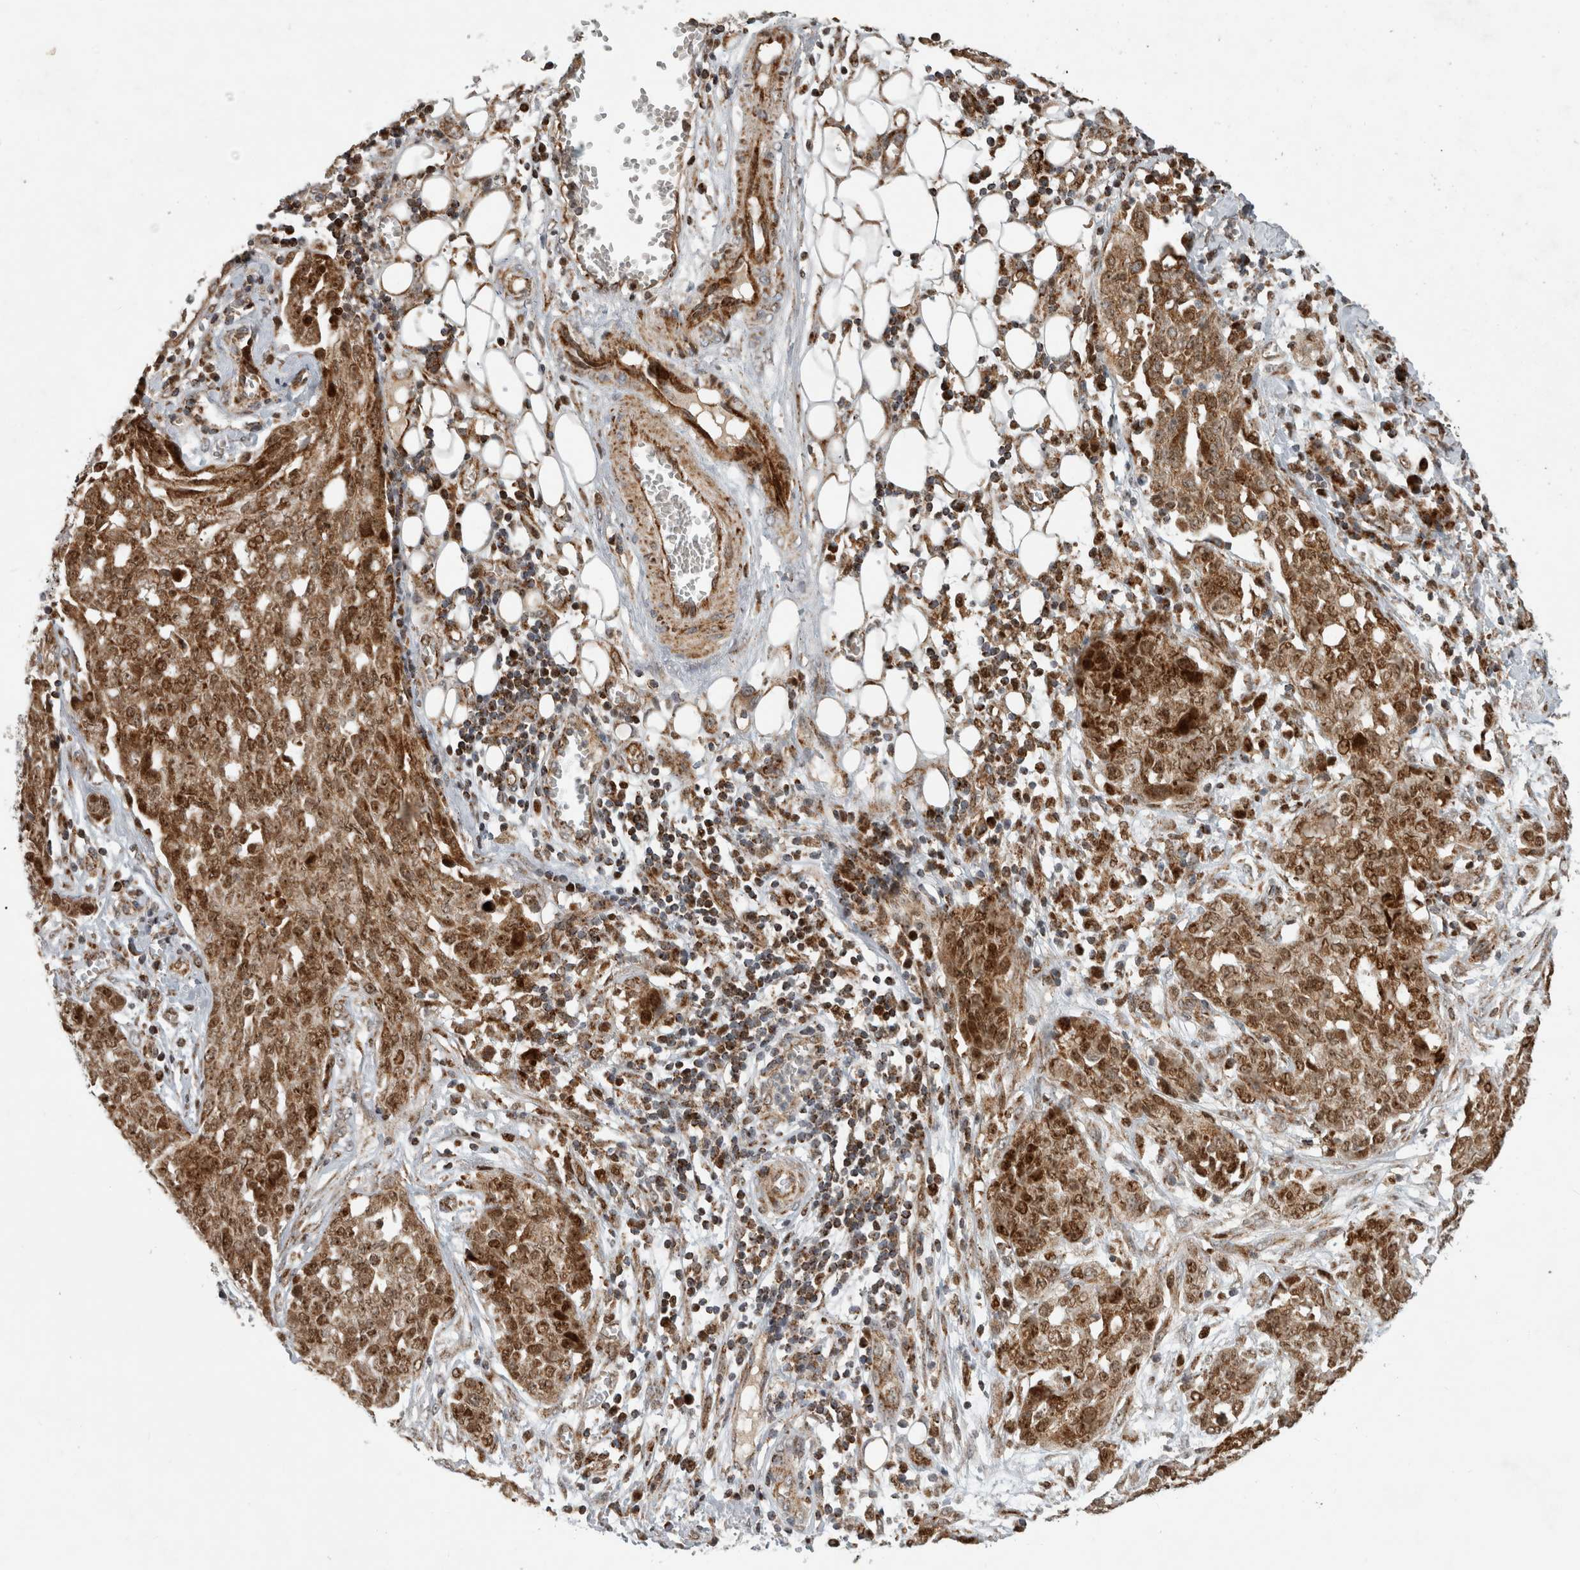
{"staining": {"intensity": "moderate", "quantity": ">75%", "location": "cytoplasmic/membranous,nuclear"}, "tissue": "ovarian cancer", "cell_type": "Tumor cells", "image_type": "cancer", "snomed": [{"axis": "morphology", "description": "Cystadenocarcinoma, serous, NOS"}, {"axis": "topography", "description": "Soft tissue"}, {"axis": "topography", "description": "Ovary"}], "caption": "This is an image of immunohistochemistry (IHC) staining of ovarian serous cystadenocarcinoma, which shows moderate positivity in the cytoplasmic/membranous and nuclear of tumor cells.", "gene": "INSRR", "patient": {"sex": "female", "age": 57}}